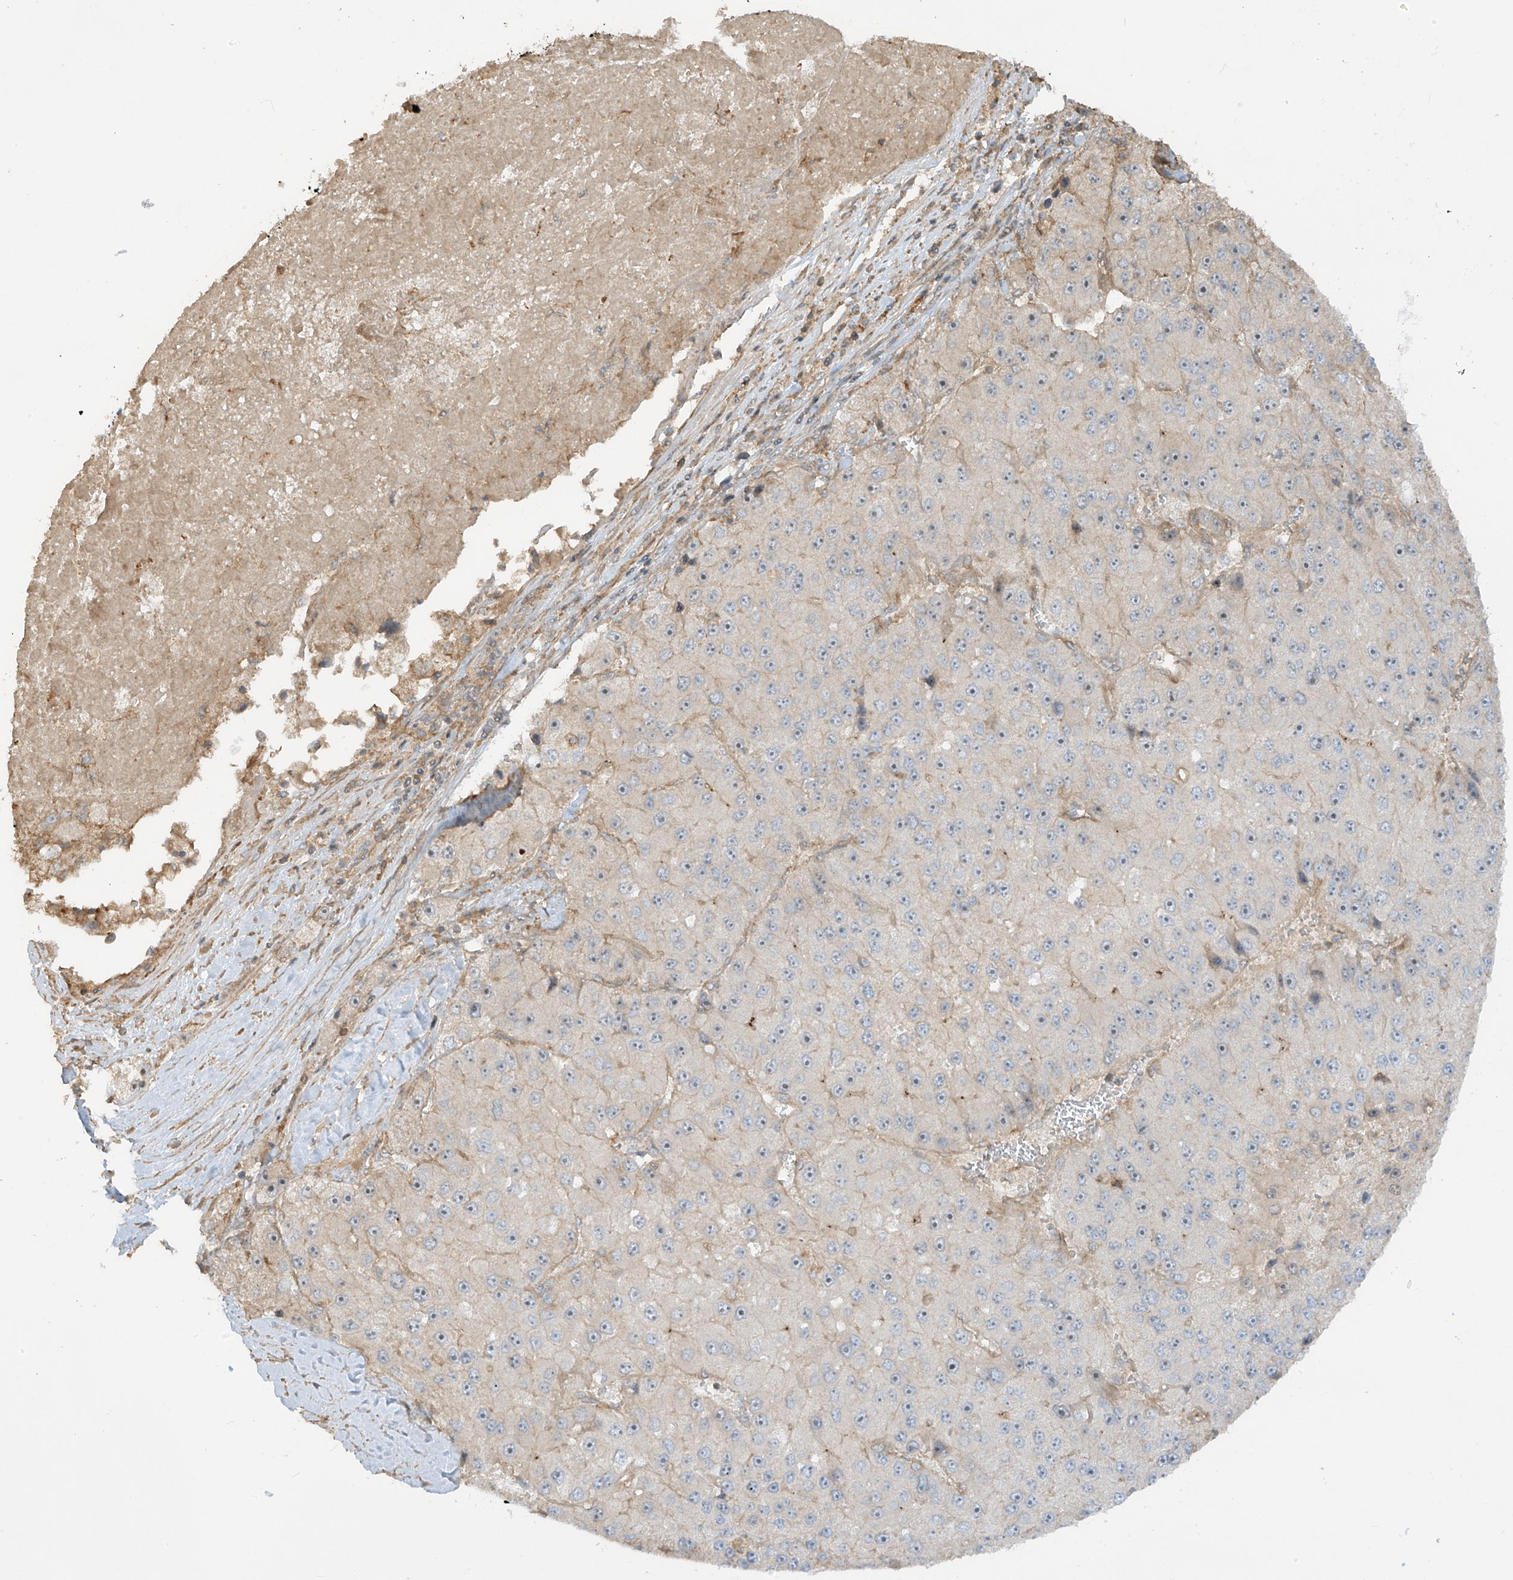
{"staining": {"intensity": "negative", "quantity": "none", "location": "none"}, "tissue": "liver cancer", "cell_type": "Tumor cells", "image_type": "cancer", "snomed": [{"axis": "morphology", "description": "Carcinoma, Hepatocellular, NOS"}, {"axis": "topography", "description": "Liver"}], "caption": "IHC micrograph of neoplastic tissue: human liver cancer (hepatocellular carcinoma) stained with DAB reveals no significant protein positivity in tumor cells.", "gene": "ENTR1", "patient": {"sex": "female", "age": 73}}